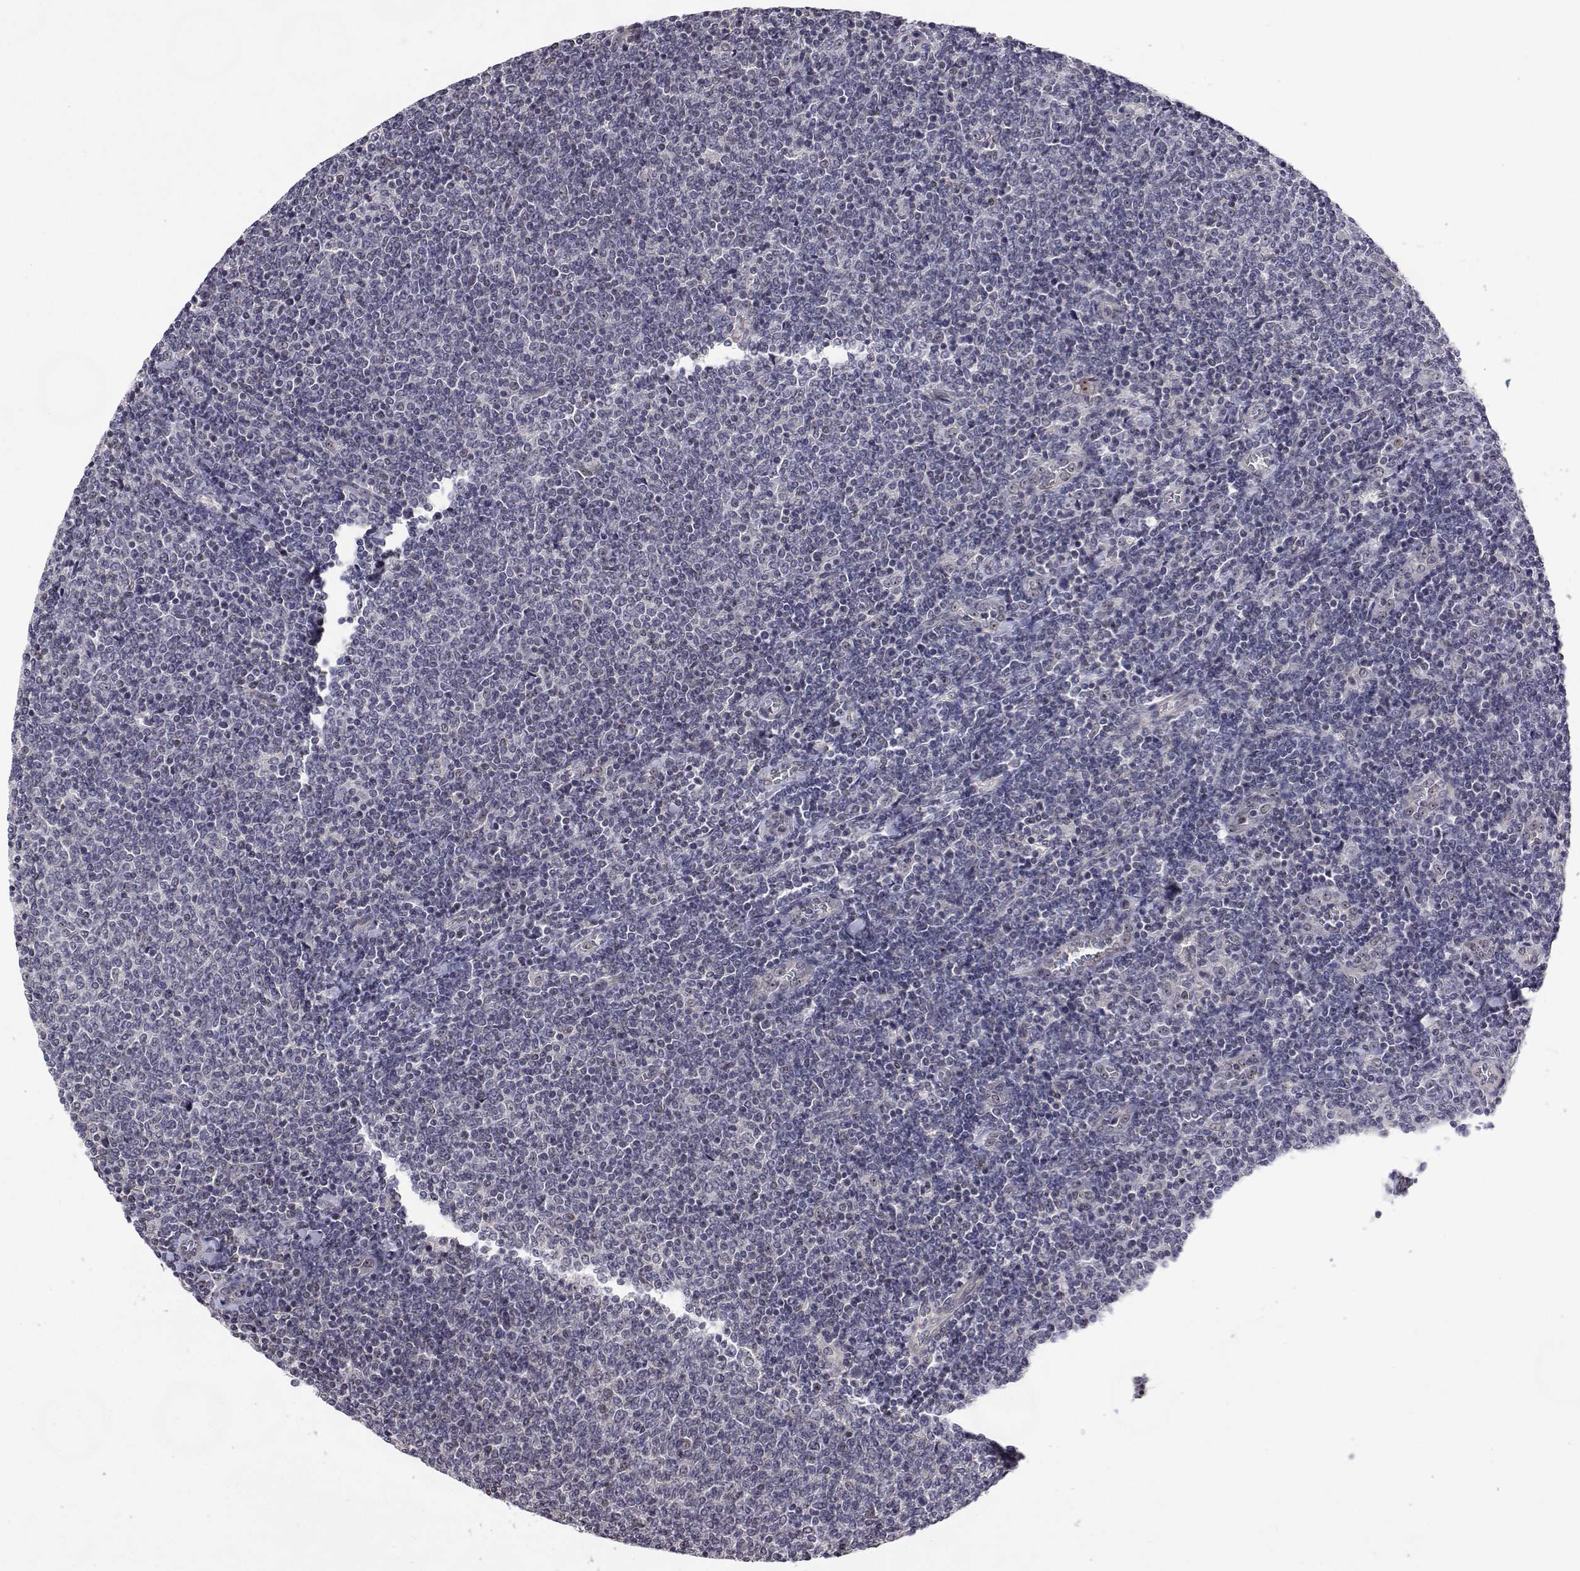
{"staining": {"intensity": "negative", "quantity": "none", "location": "none"}, "tissue": "lymphoma", "cell_type": "Tumor cells", "image_type": "cancer", "snomed": [{"axis": "morphology", "description": "Malignant lymphoma, non-Hodgkin's type, Low grade"}, {"axis": "topography", "description": "Lymph node"}], "caption": "A micrograph of lymphoma stained for a protein shows no brown staining in tumor cells.", "gene": "NHP2", "patient": {"sex": "male", "age": 52}}